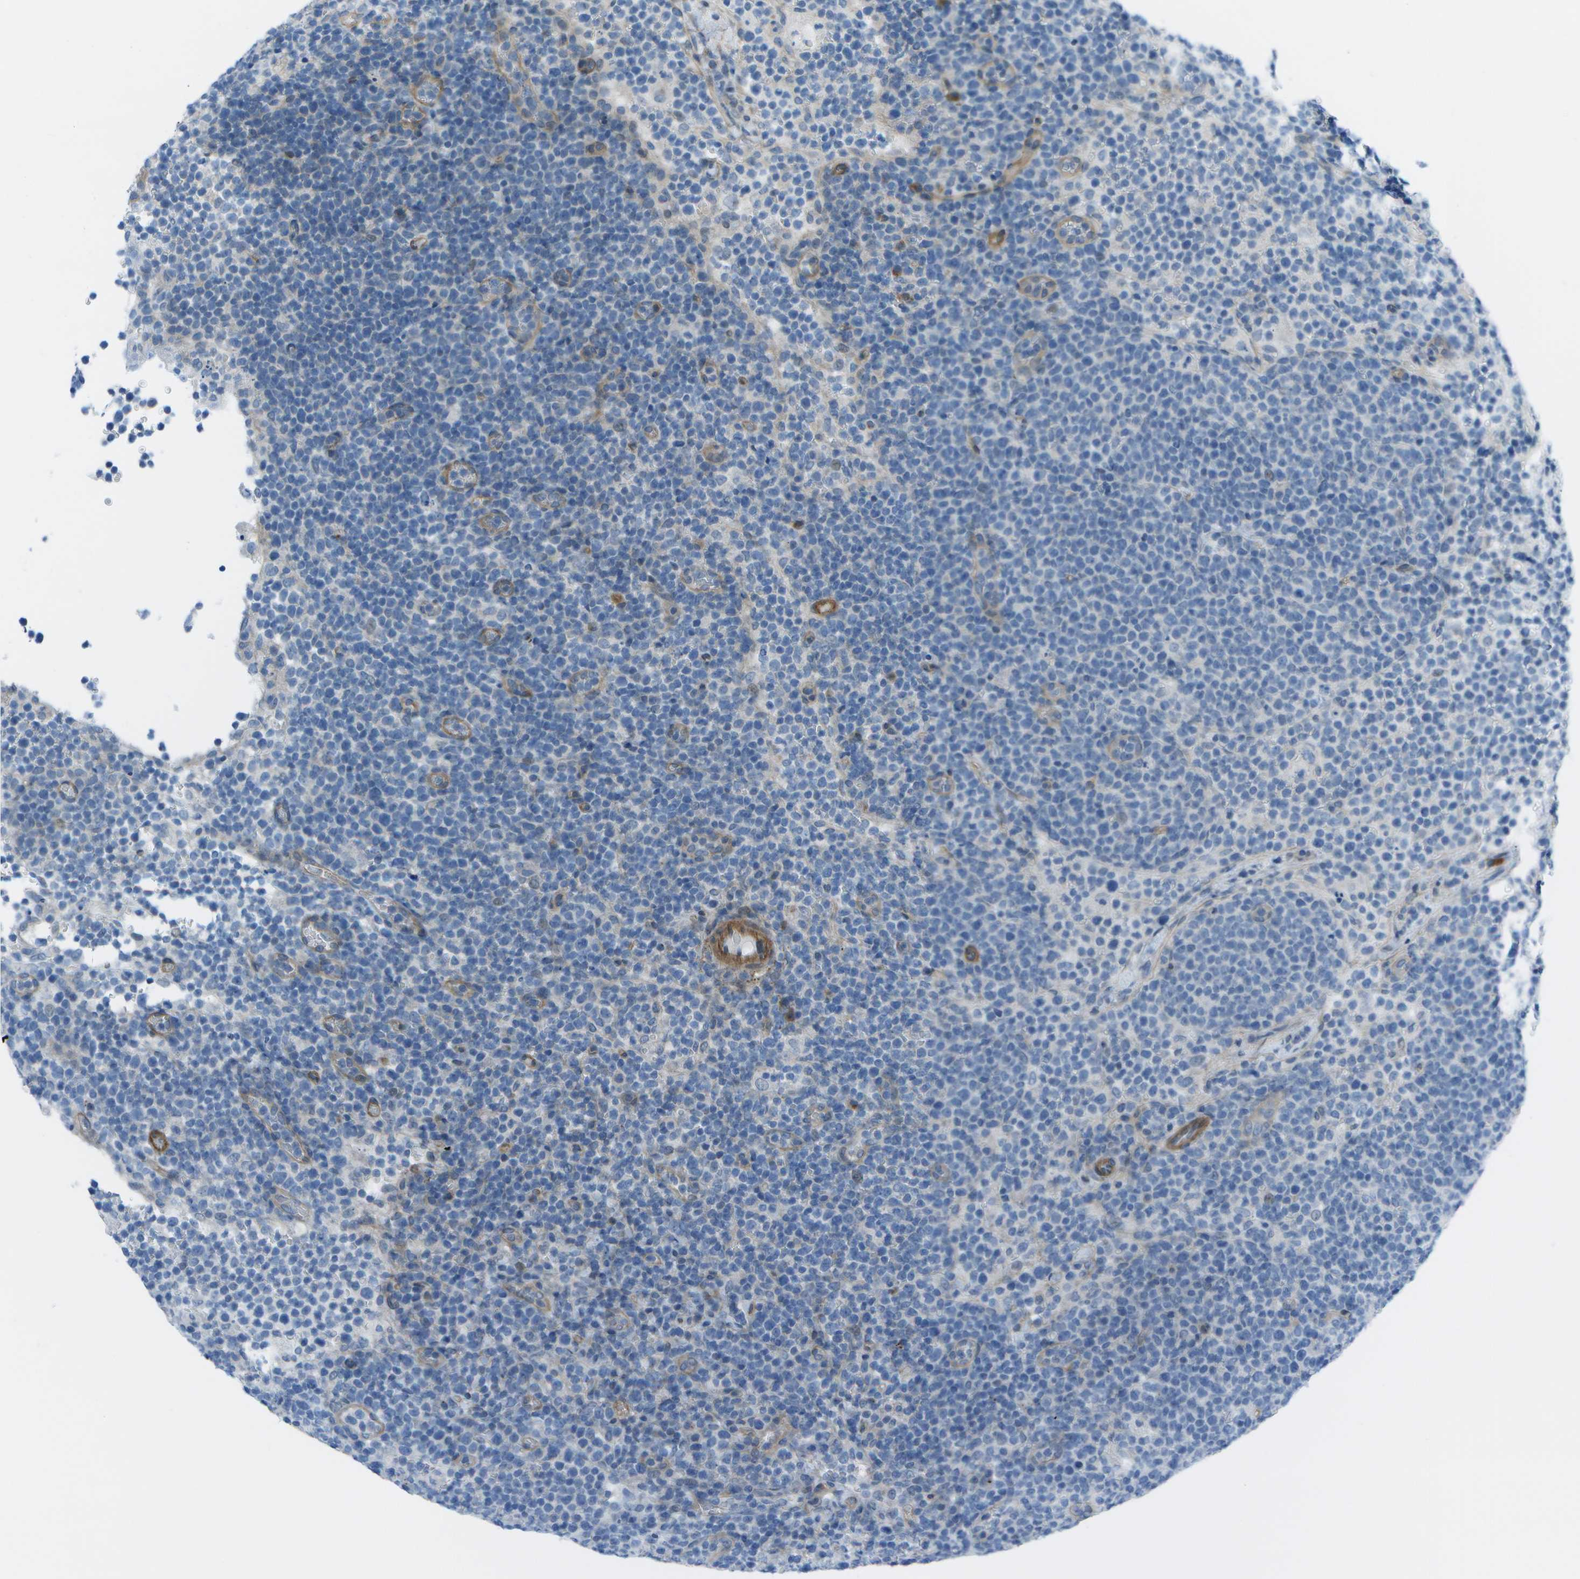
{"staining": {"intensity": "negative", "quantity": "none", "location": "none"}, "tissue": "lymphoma", "cell_type": "Tumor cells", "image_type": "cancer", "snomed": [{"axis": "morphology", "description": "Malignant lymphoma, non-Hodgkin's type, High grade"}, {"axis": "topography", "description": "Lymph node"}], "caption": "This is an IHC image of malignant lymphoma, non-Hodgkin's type (high-grade). There is no positivity in tumor cells.", "gene": "SORBS3", "patient": {"sex": "male", "age": 61}}